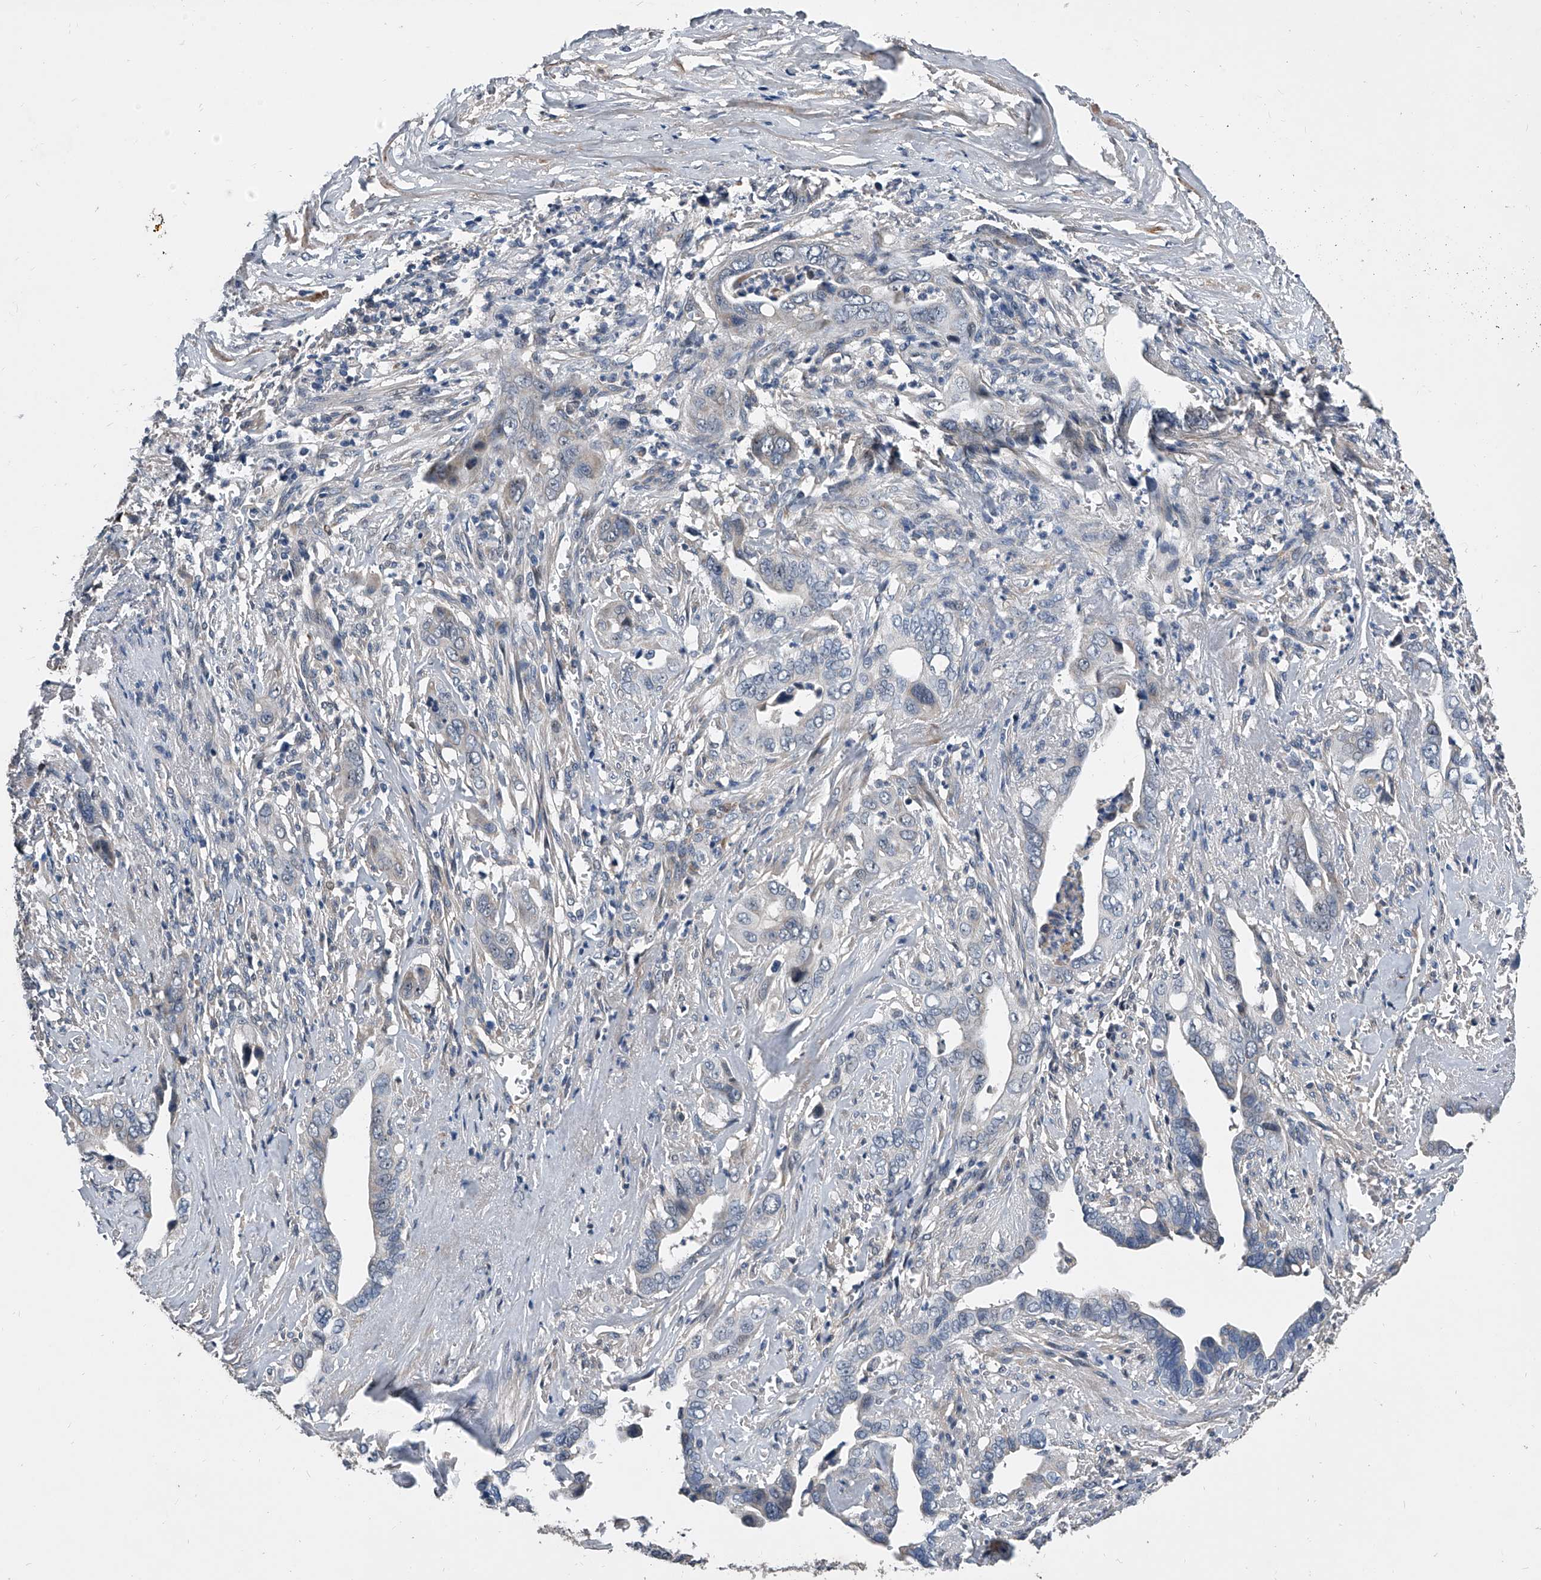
{"staining": {"intensity": "negative", "quantity": "none", "location": "none"}, "tissue": "liver cancer", "cell_type": "Tumor cells", "image_type": "cancer", "snomed": [{"axis": "morphology", "description": "Cholangiocarcinoma"}, {"axis": "topography", "description": "Liver"}], "caption": "Liver cancer (cholangiocarcinoma) stained for a protein using immunohistochemistry (IHC) exhibits no staining tumor cells.", "gene": "PHACTR1", "patient": {"sex": "female", "age": 79}}